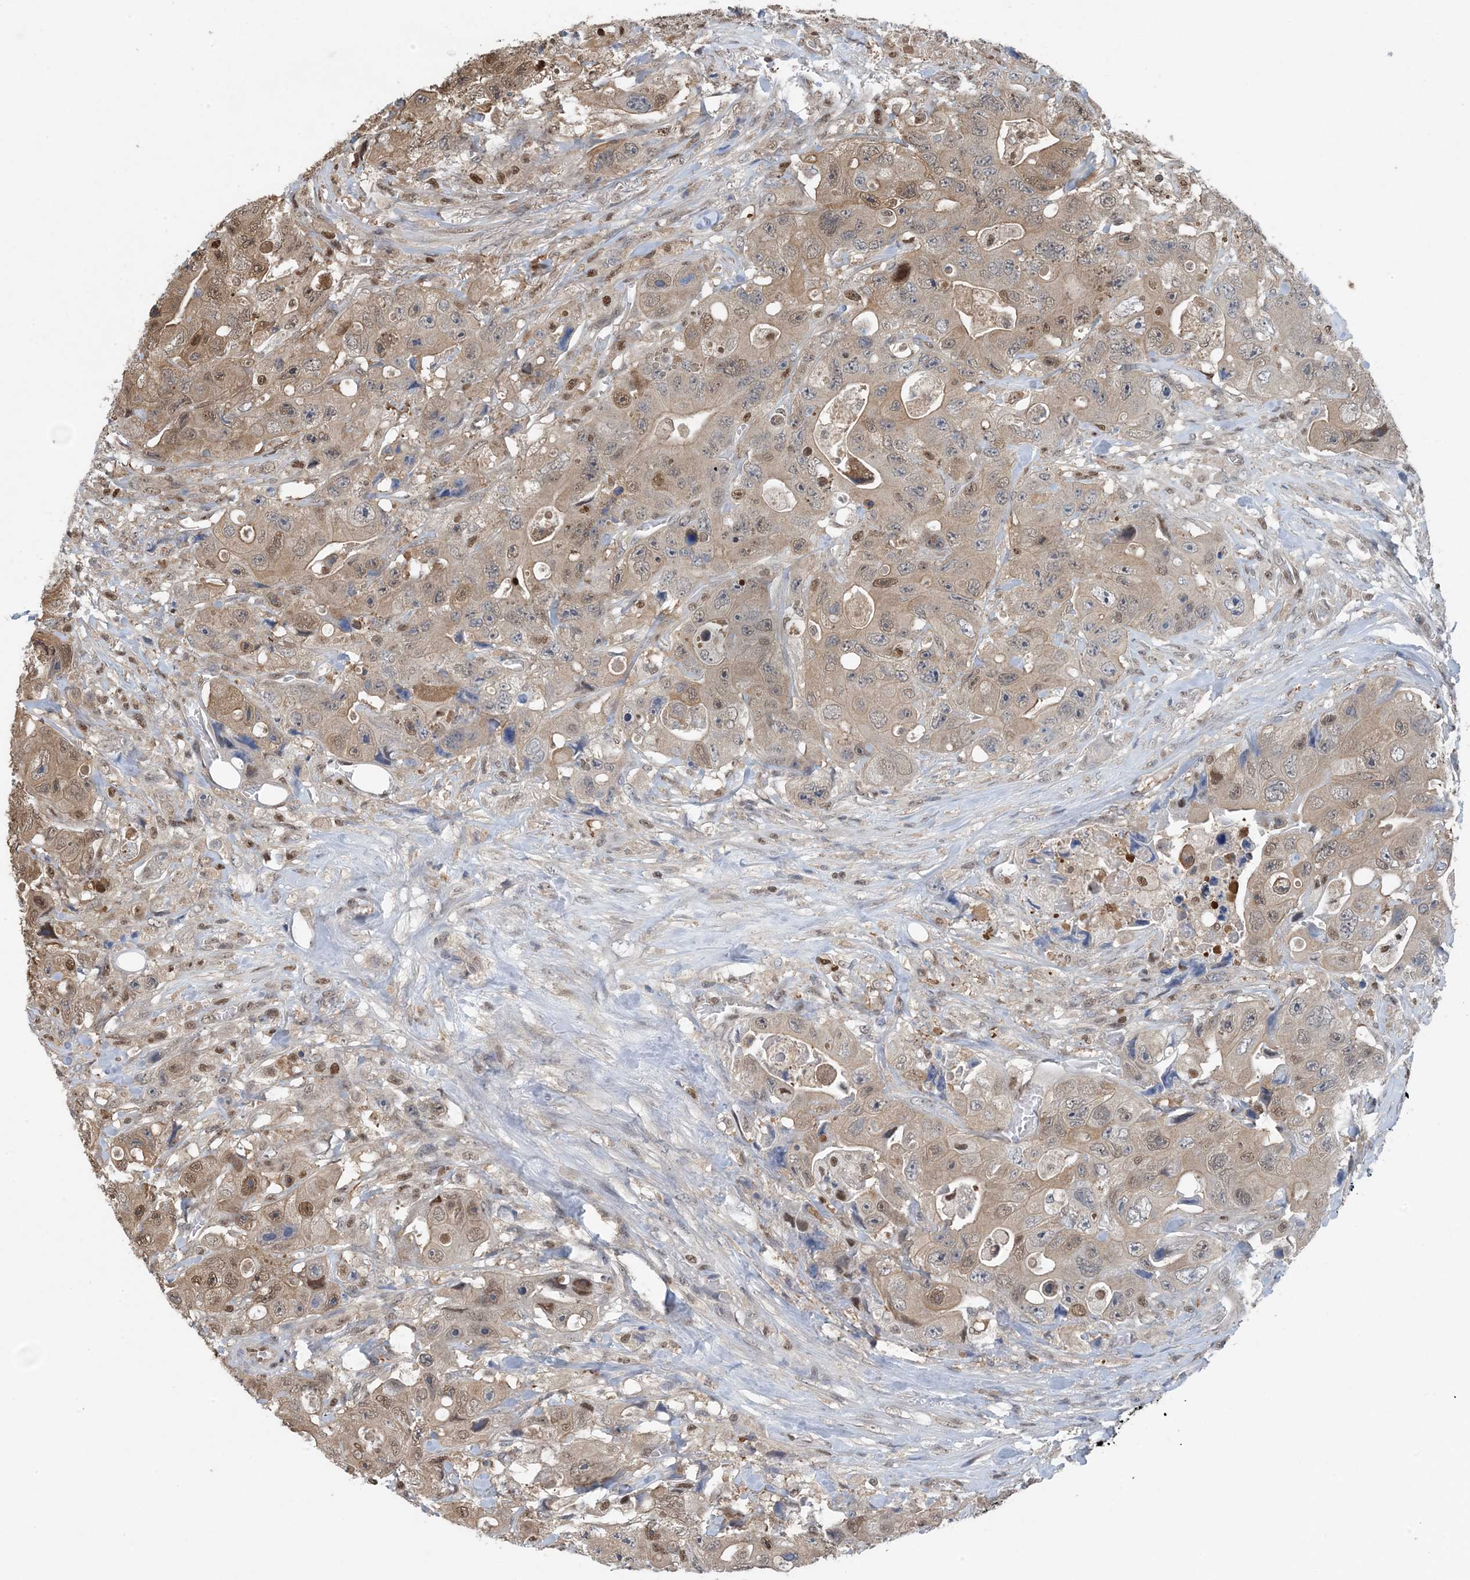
{"staining": {"intensity": "moderate", "quantity": ">75%", "location": "cytoplasmic/membranous,nuclear"}, "tissue": "colorectal cancer", "cell_type": "Tumor cells", "image_type": "cancer", "snomed": [{"axis": "morphology", "description": "Adenocarcinoma, NOS"}, {"axis": "topography", "description": "Colon"}], "caption": "Moderate cytoplasmic/membranous and nuclear protein expression is seen in approximately >75% of tumor cells in colorectal cancer.", "gene": "HIKESHI", "patient": {"sex": "female", "age": 46}}